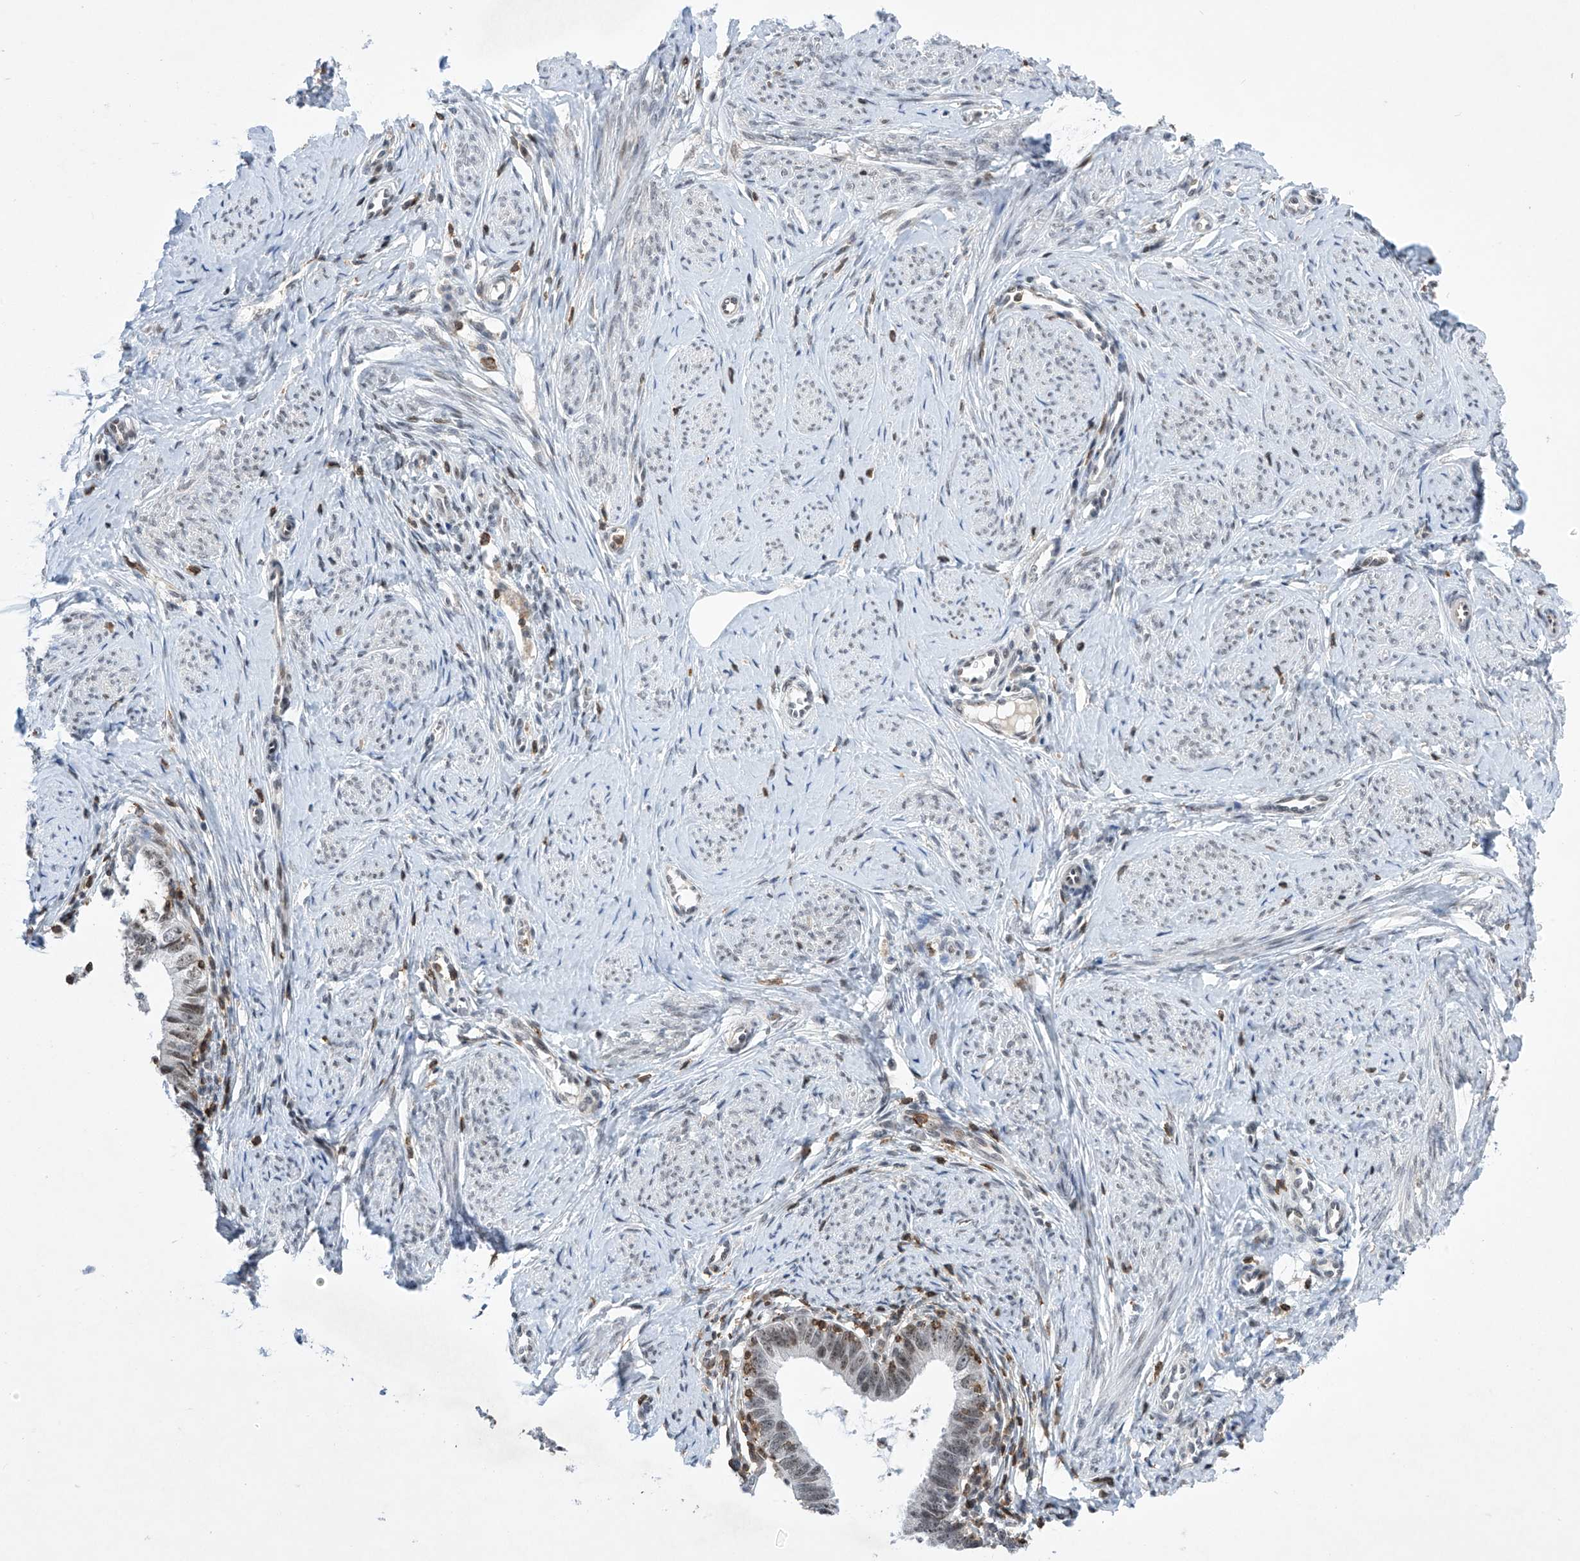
{"staining": {"intensity": "moderate", "quantity": "<25%", "location": "nuclear"}, "tissue": "cervical cancer", "cell_type": "Tumor cells", "image_type": "cancer", "snomed": [{"axis": "morphology", "description": "Adenocarcinoma, NOS"}, {"axis": "topography", "description": "Cervix"}], "caption": "The immunohistochemical stain labels moderate nuclear expression in tumor cells of cervical cancer tissue.", "gene": "MSL3", "patient": {"sex": "female", "age": 36}}